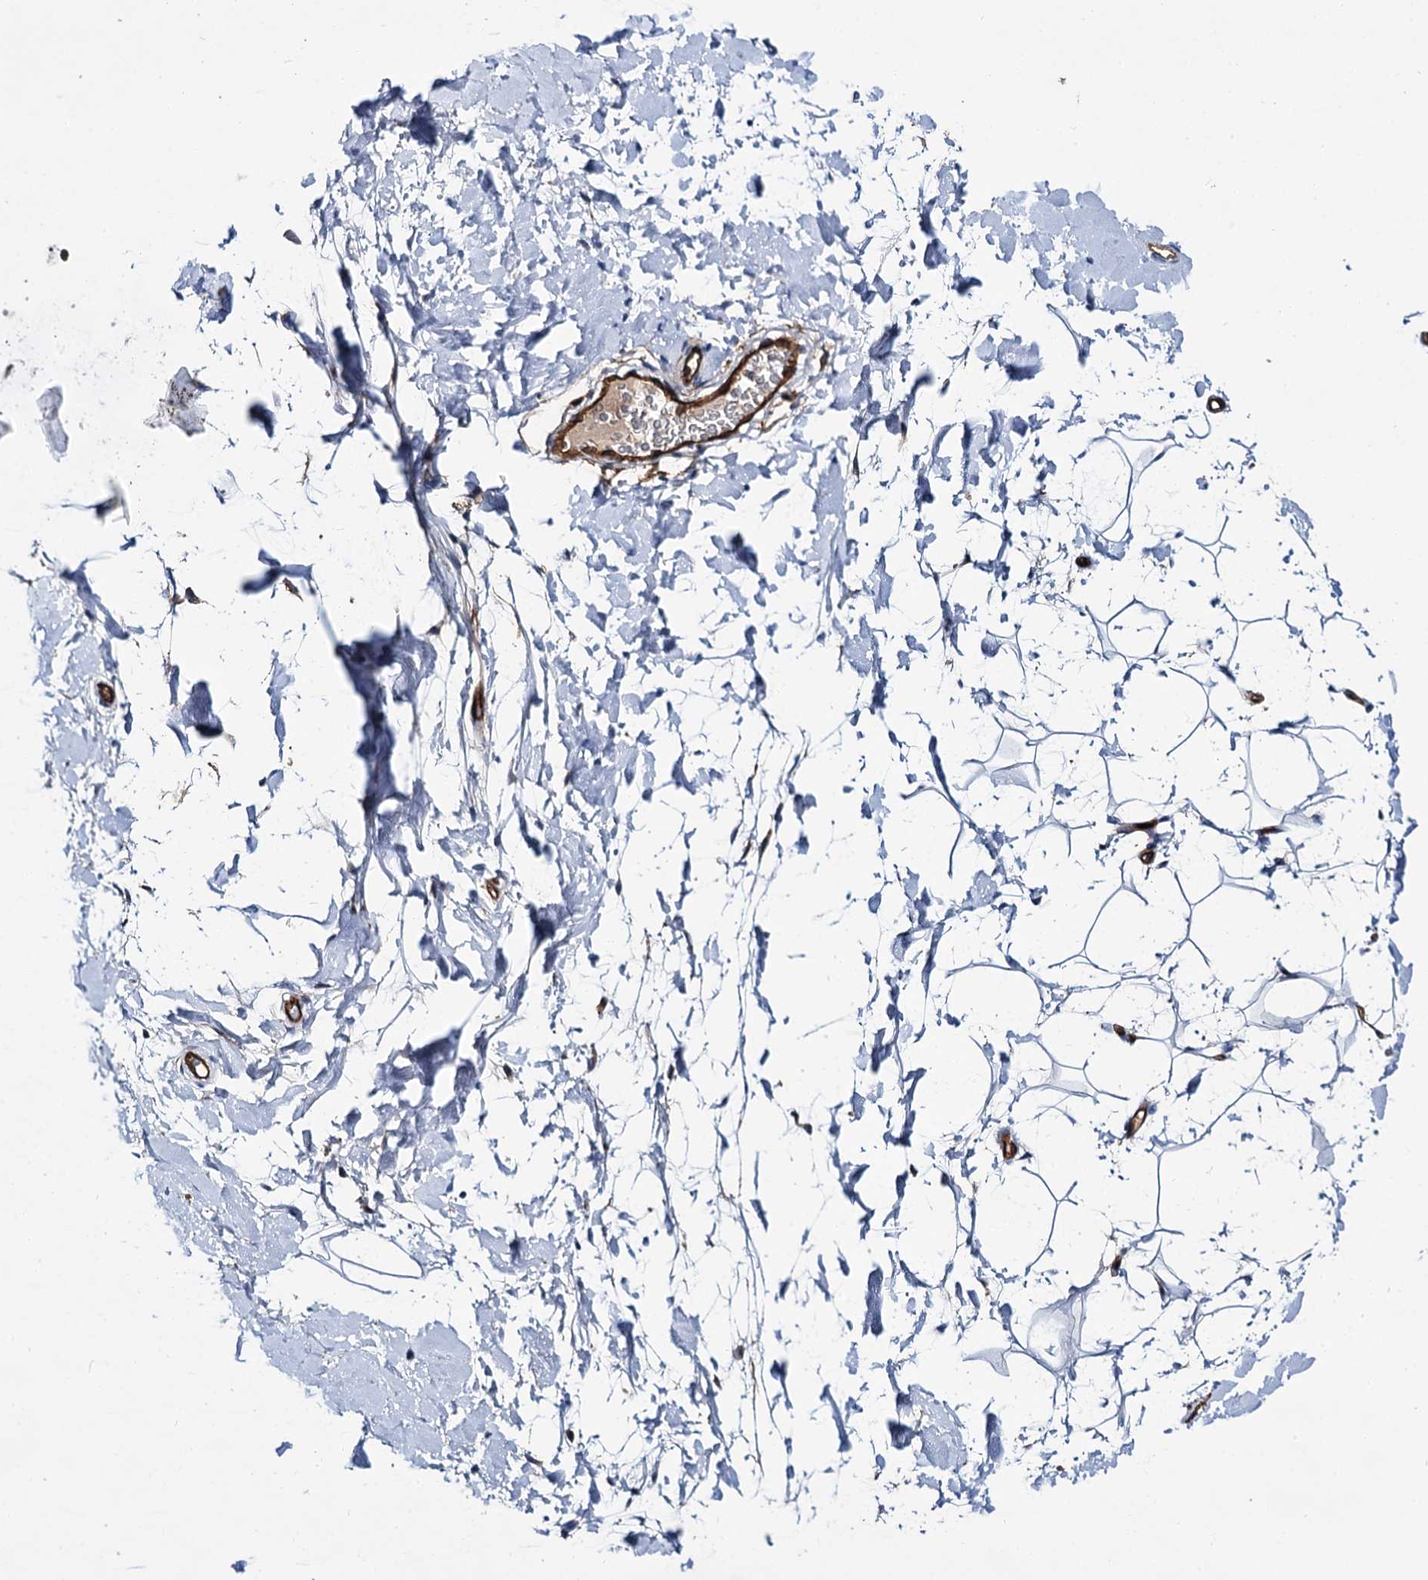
{"staining": {"intensity": "negative", "quantity": "none", "location": "none"}, "tissue": "adipose tissue", "cell_type": "Adipocytes", "image_type": "normal", "snomed": [{"axis": "morphology", "description": "Normal tissue, NOS"}, {"axis": "topography", "description": "Breast"}], "caption": "A photomicrograph of adipose tissue stained for a protein demonstrates no brown staining in adipocytes. Nuclei are stained in blue.", "gene": "ABLIM1", "patient": {"sex": "female", "age": 26}}